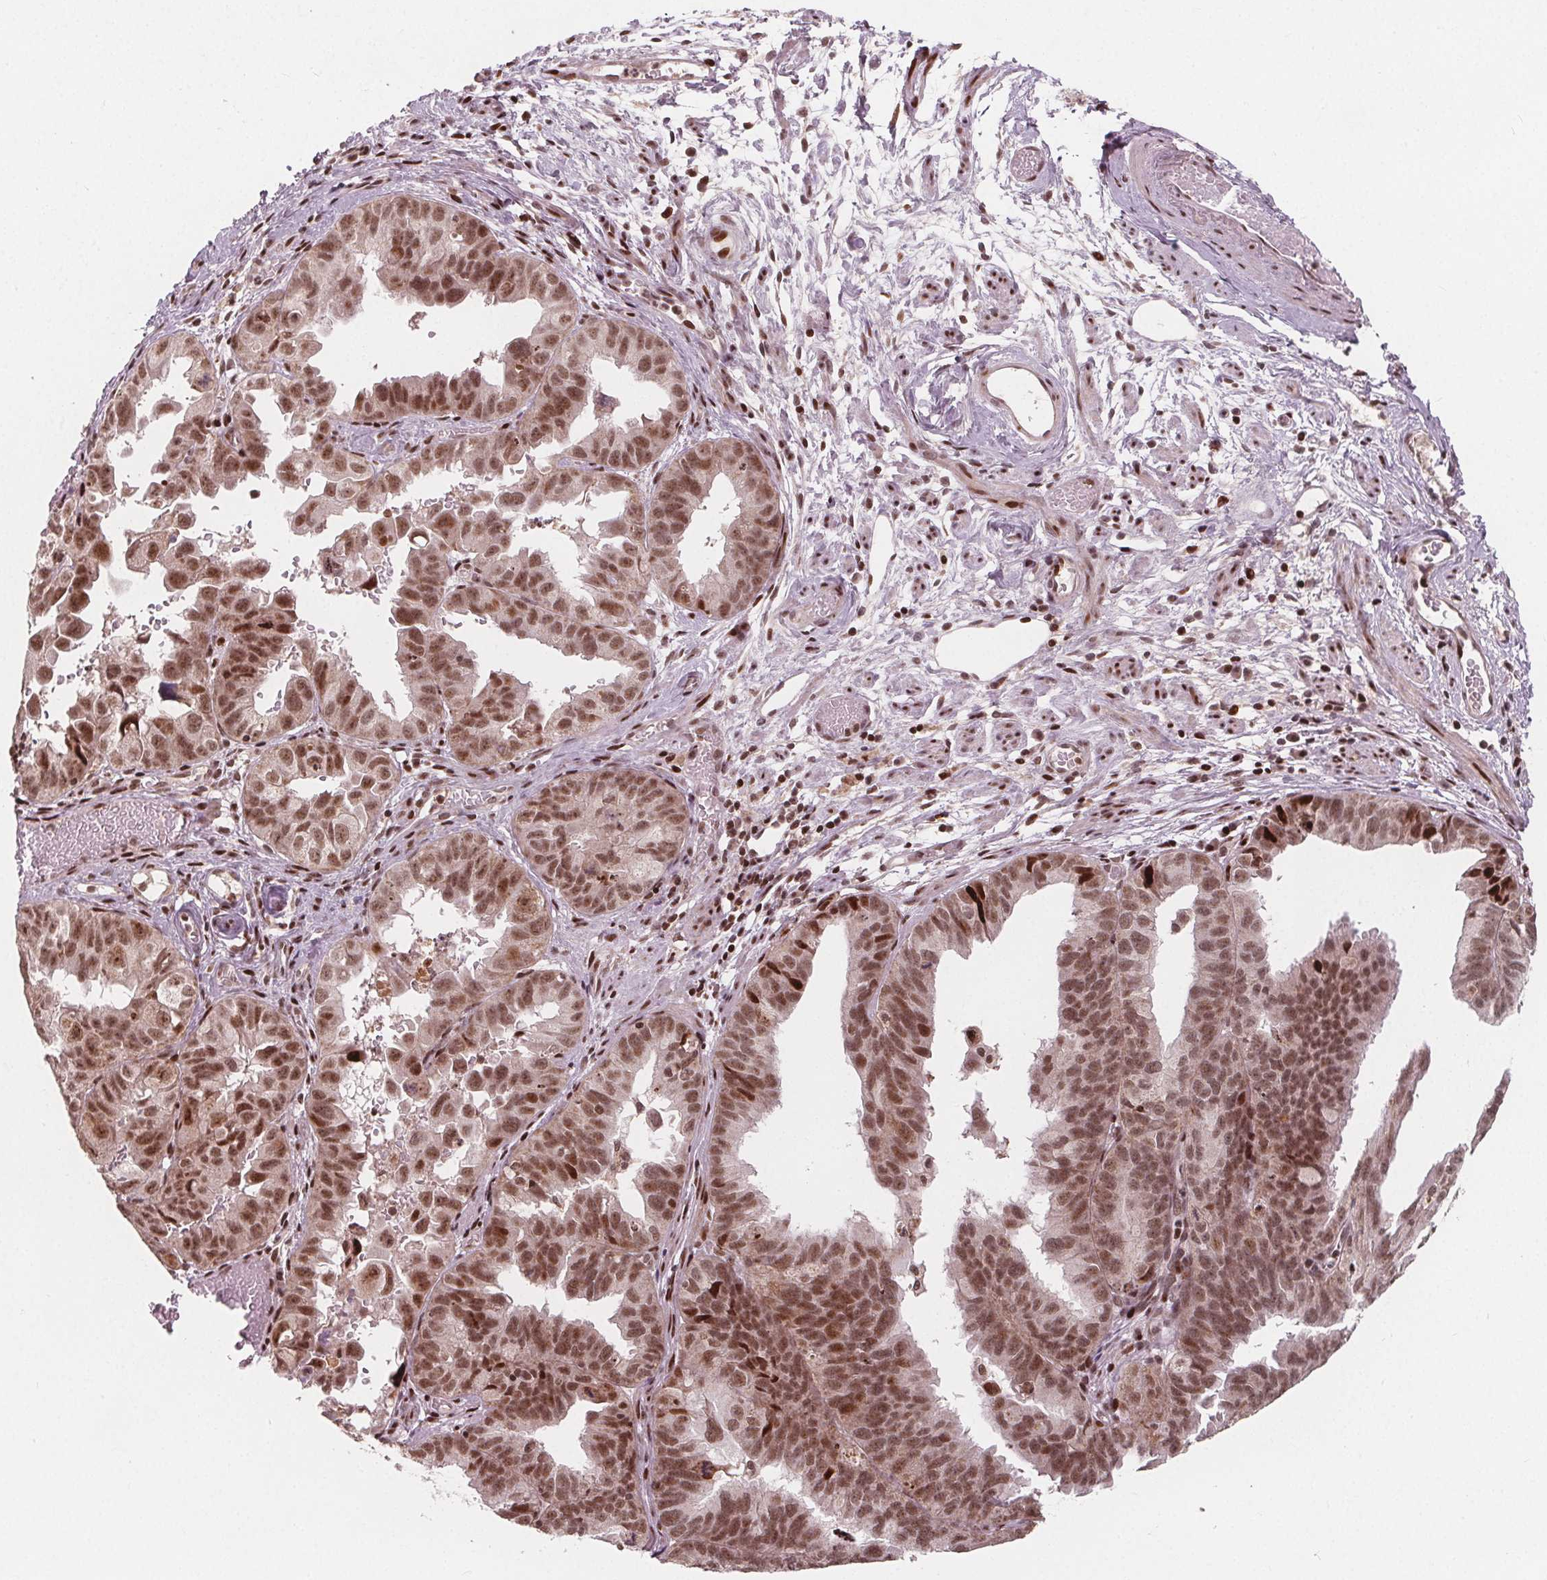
{"staining": {"intensity": "moderate", "quantity": ">75%", "location": "nuclear"}, "tissue": "ovarian cancer", "cell_type": "Tumor cells", "image_type": "cancer", "snomed": [{"axis": "morphology", "description": "Carcinoma, endometroid"}, {"axis": "topography", "description": "Ovary"}], "caption": "Ovarian endometroid carcinoma was stained to show a protein in brown. There is medium levels of moderate nuclear expression in approximately >75% of tumor cells.", "gene": "SNRNP35", "patient": {"sex": "female", "age": 85}}